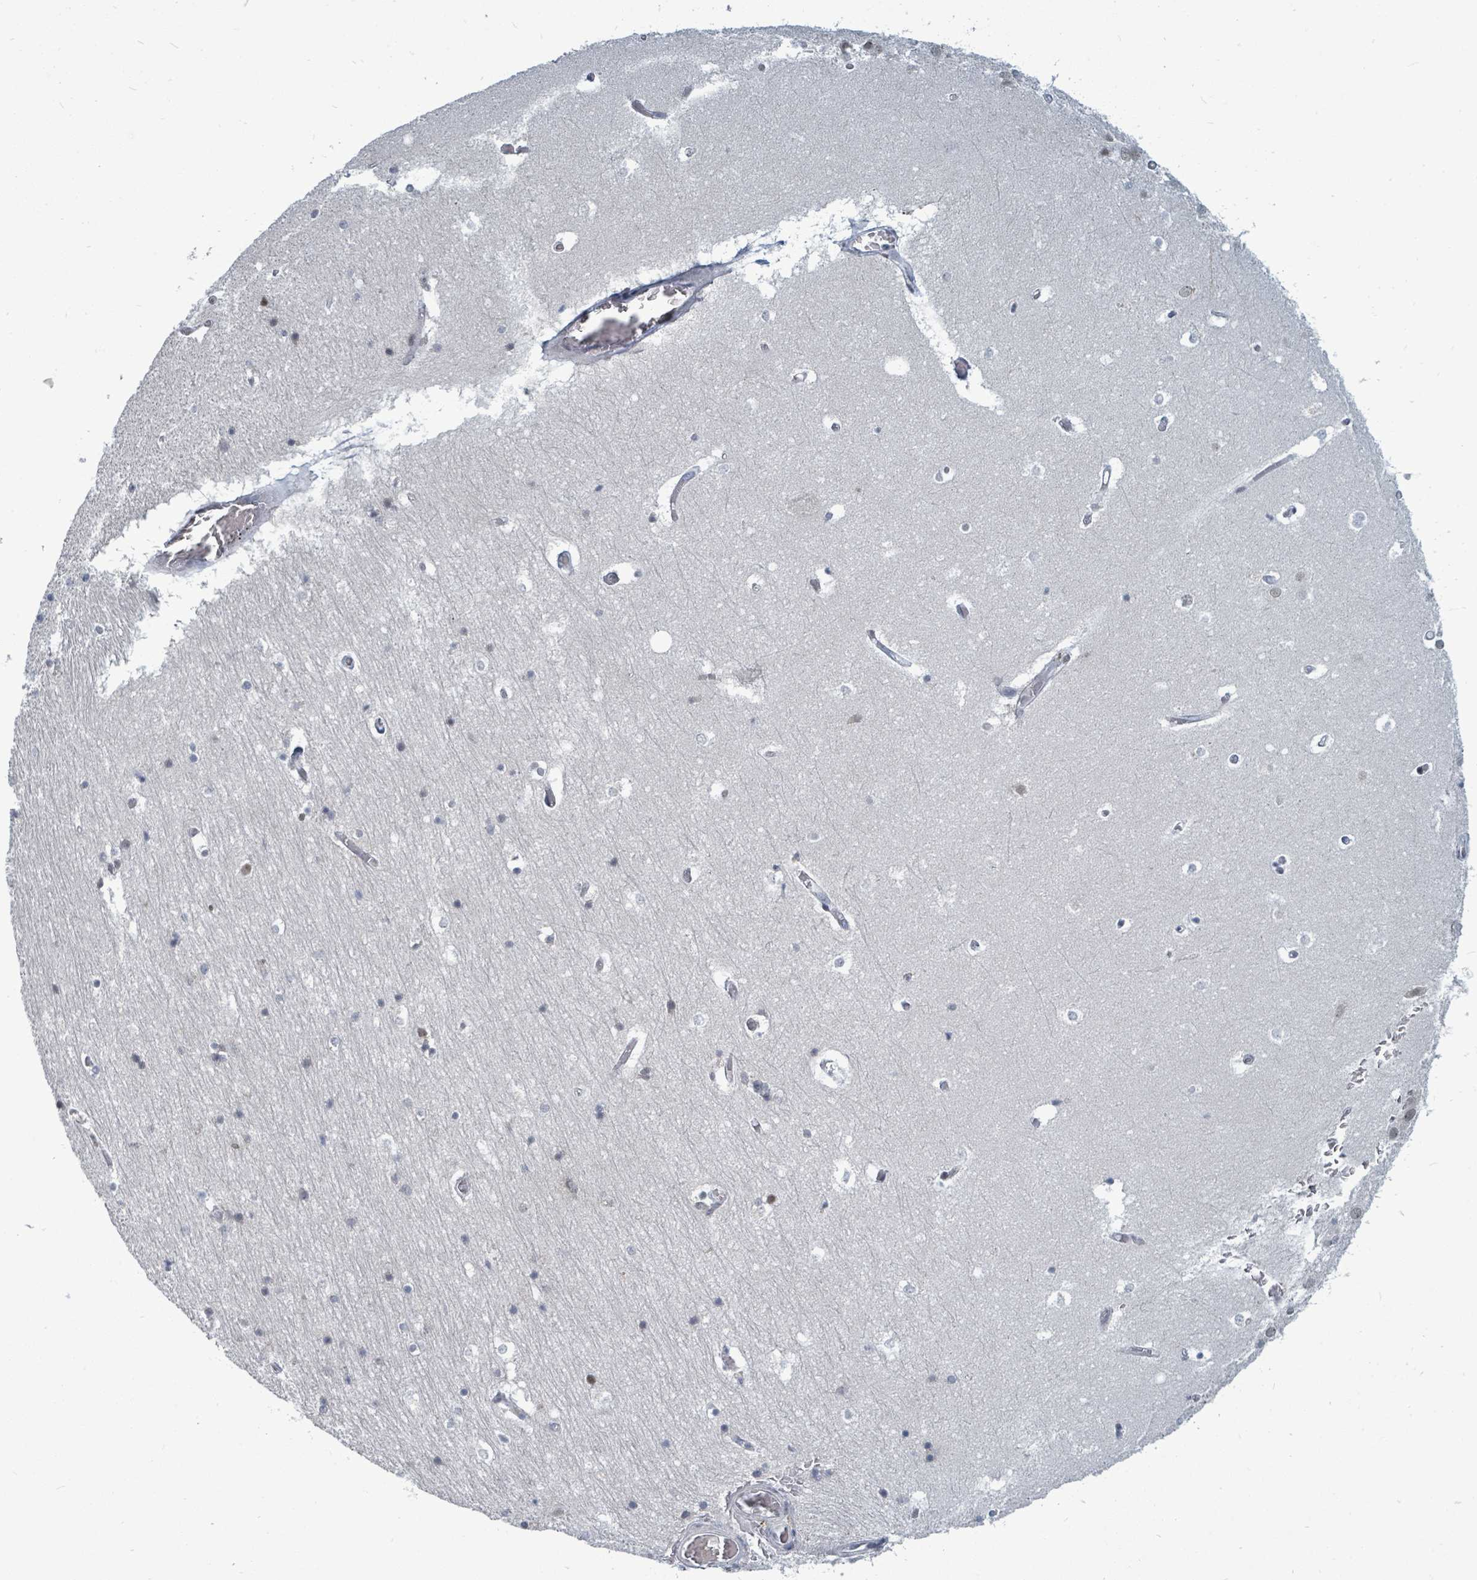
{"staining": {"intensity": "weak", "quantity": "<25%", "location": "nuclear"}, "tissue": "hippocampus", "cell_type": "Glial cells", "image_type": "normal", "snomed": [{"axis": "morphology", "description": "Normal tissue, NOS"}, {"axis": "topography", "description": "Hippocampus"}], "caption": "An IHC photomicrograph of benign hippocampus is shown. There is no staining in glial cells of hippocampus.", "gene": "UCK1", "patient": {"sex": "female", "age": 52}}